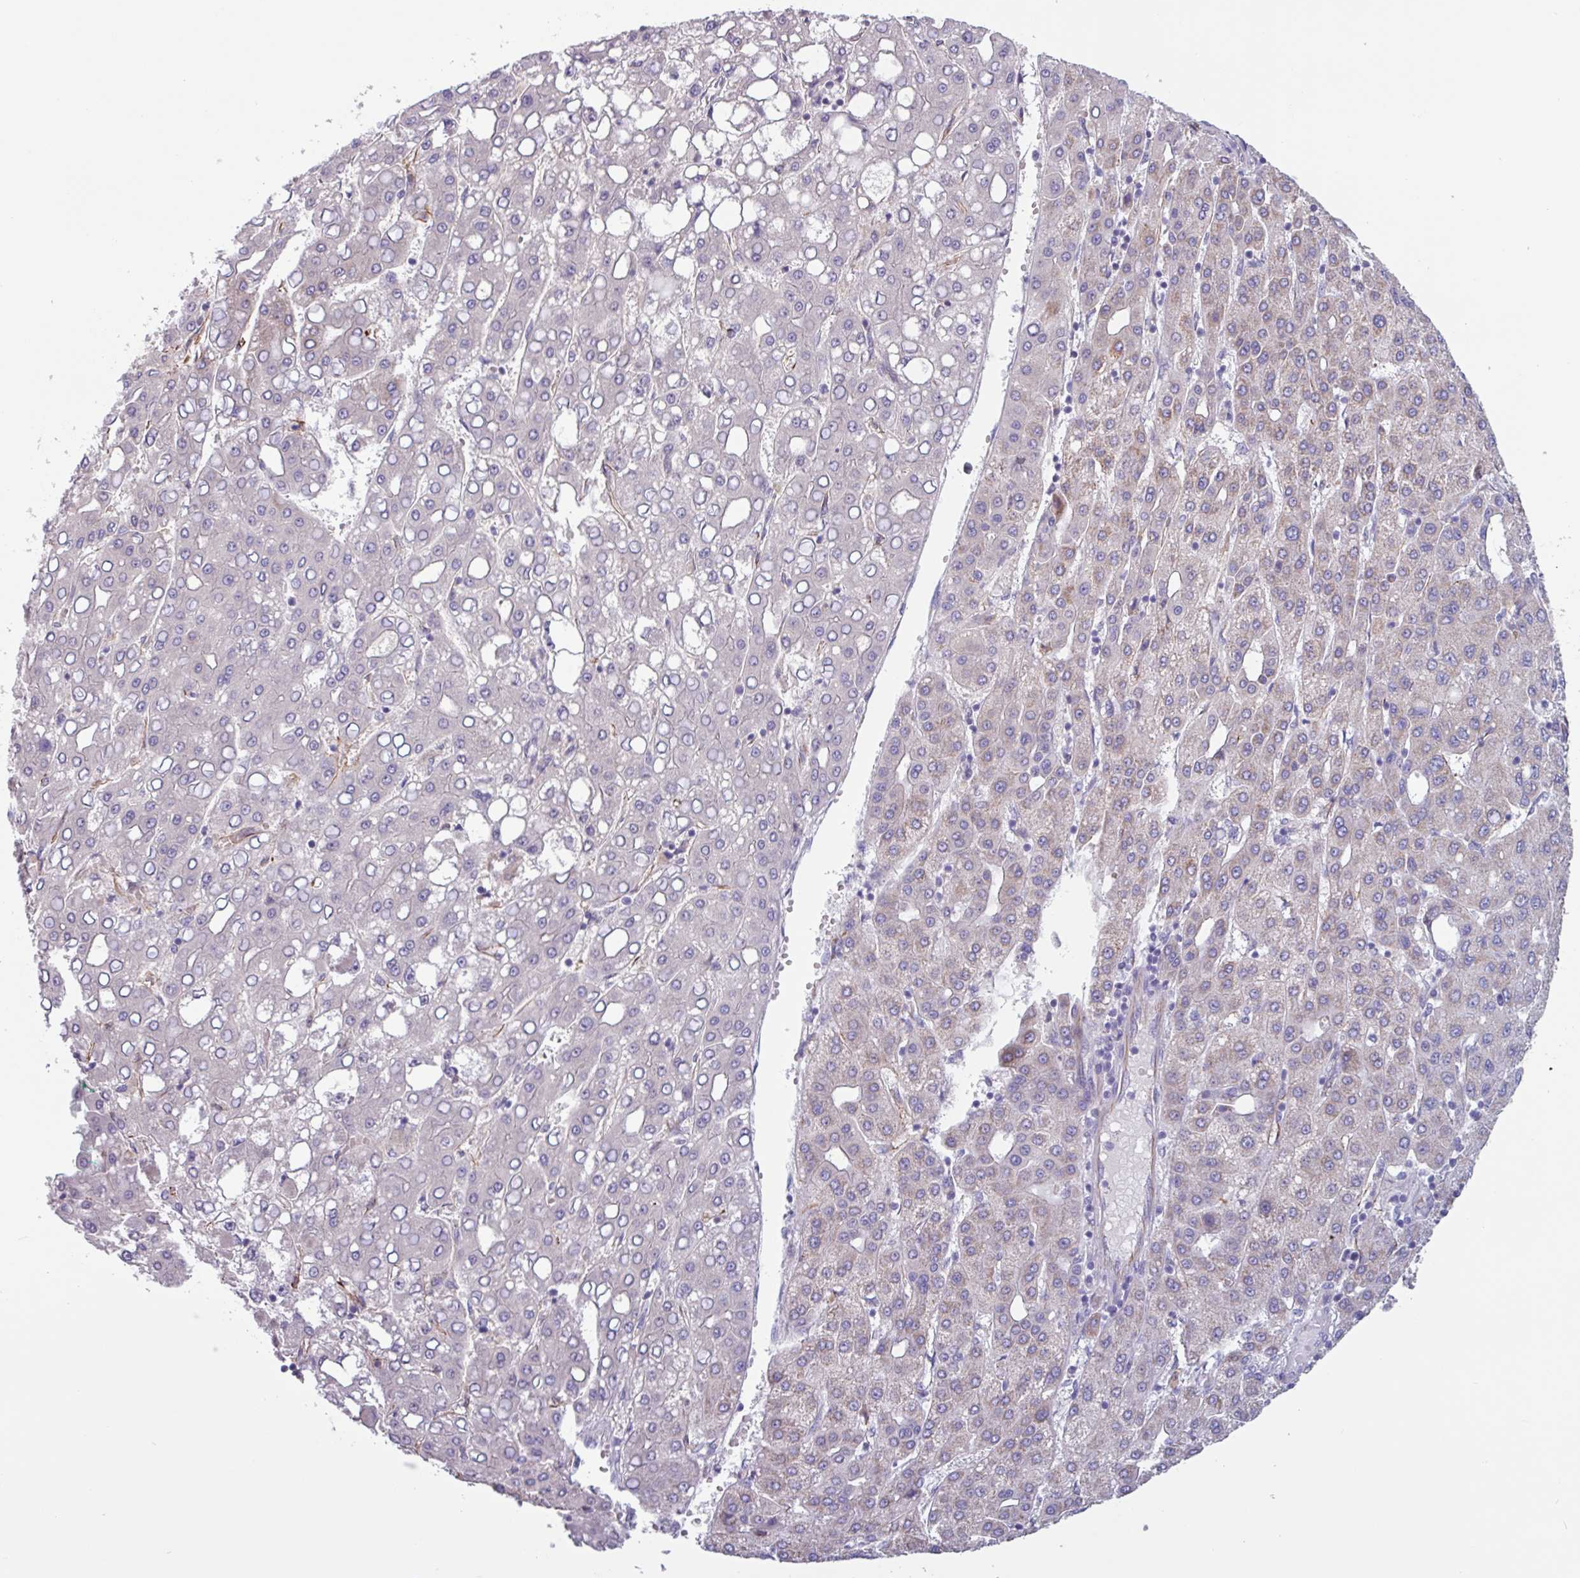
{"staining": {"intensity": "weak", "quantity": "<25%", "location": "cytoplasmic/membranous"}, "tissue": "liver cancer", "cell_type": "Tumor cells", "image_type": "cancer", "snomed": [{"axis": "morphology", "description": "Carcinoma, Hepatocellular, NOS"}, {"axis": "topography", "description": "Liver"}], "caption": "Human liver cancer (hepatocellular carcinoma) stained for a protein using IHC shows no positivity in tumor cells.", "gene": "BTD", "patient": {"sex": "male", "age": 65}}